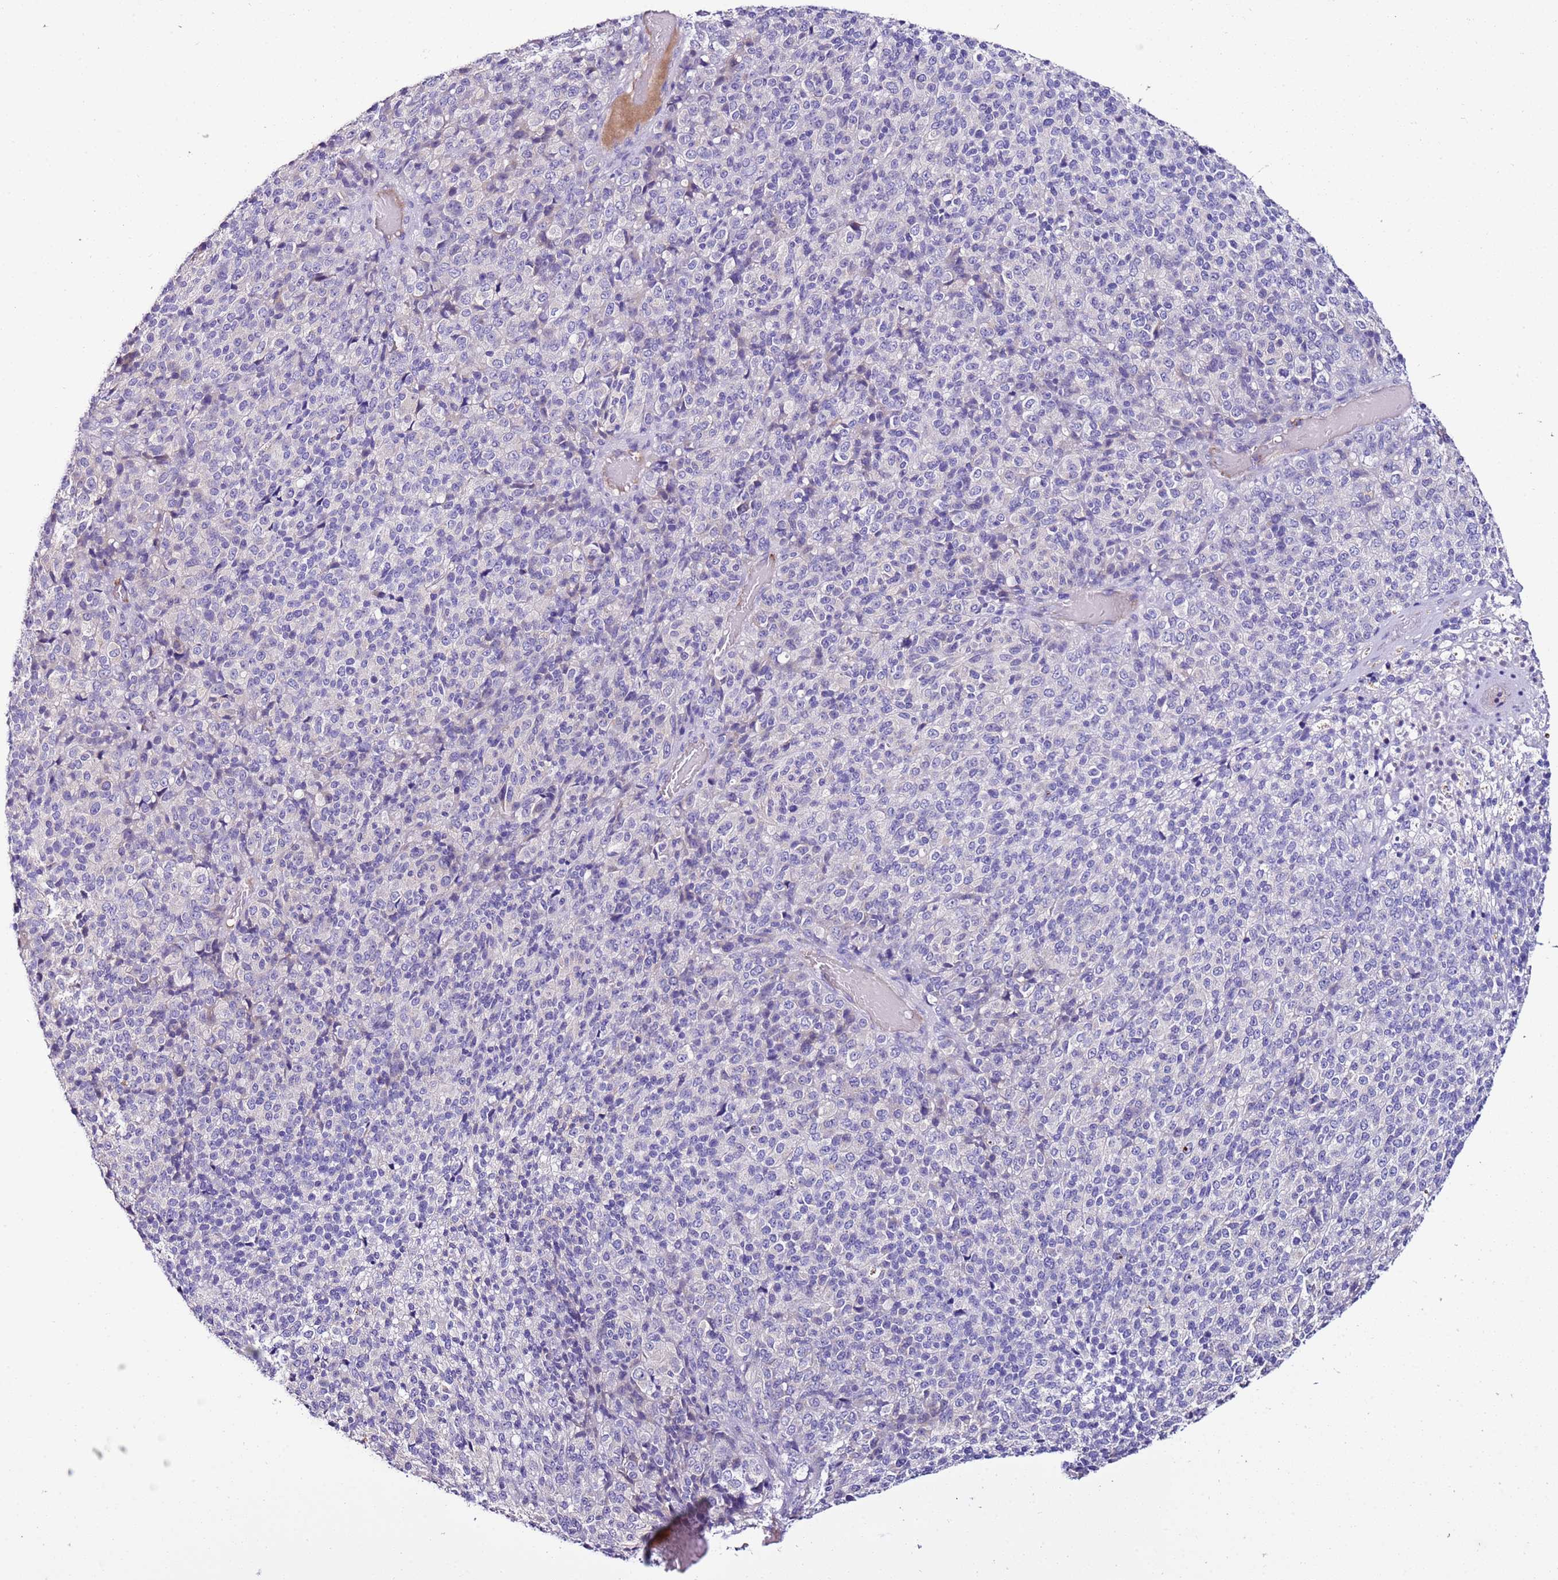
{"staining": {"intensity": "negative", "quantity": "none", "location": "none"}, "tissue": "melanoma", "cell_type": "Tumor cells", "image_type": "cancer", "snomed": [{"axis": "morphology", "description": "Malignant melanoma, Metastatic site"}, {"axis": "topography", "description": "Brain"}], "caption": "An immunohistochemistry image of melanoma is shown. There is no staining in tumor cells of melanoma.", "gene": "FAM174C", "patient": {"sex": "female", "age": 56}}